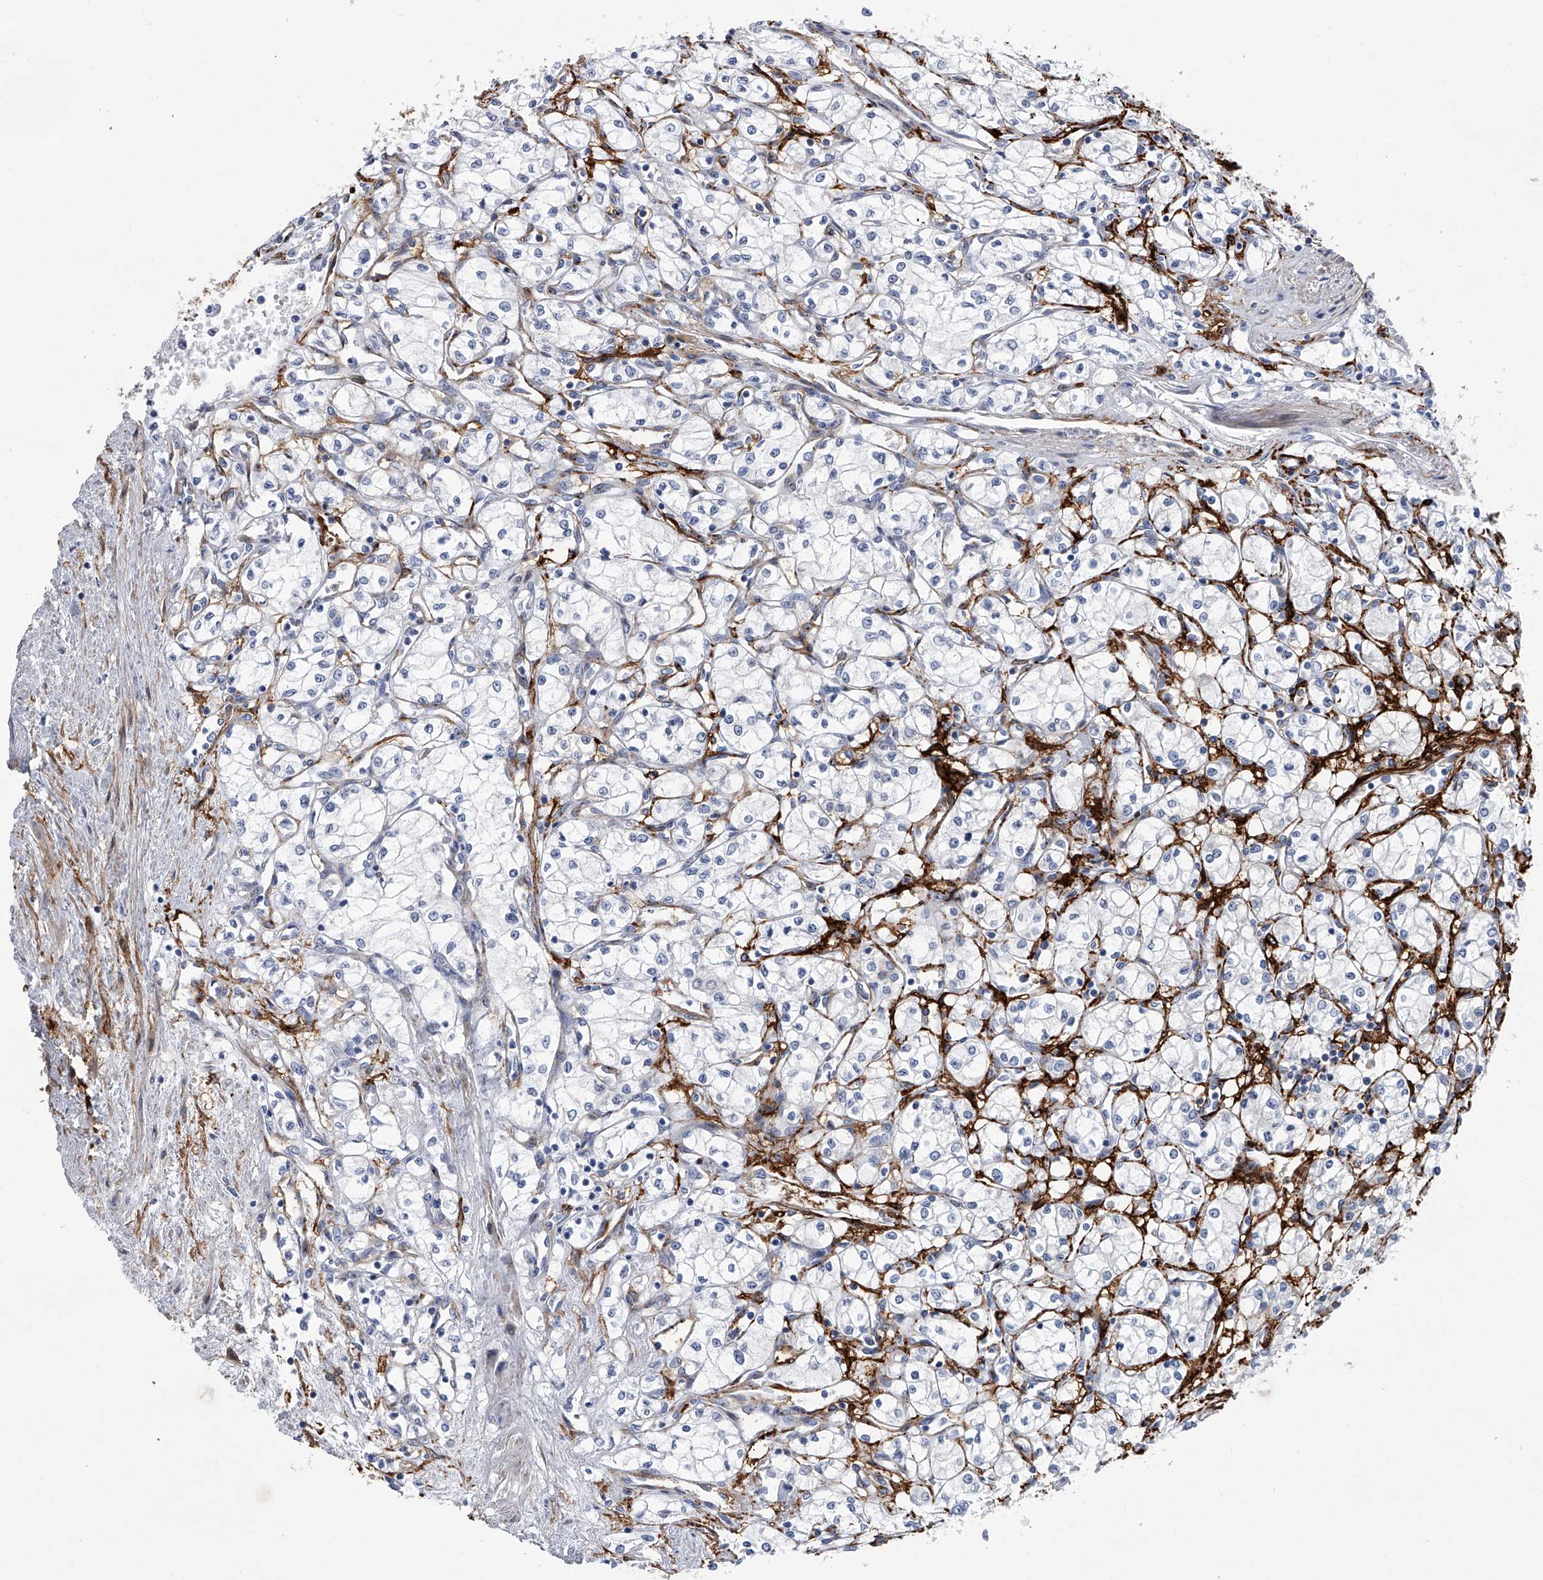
{"staining": {"intensity": "negative", "quantity": "none", "location": "none"}, "tissue": "renal cancer", "cell_type": "Tumor cells", "image_type": "cancer", "snomed": [{"axis": "morphology", "description": "Adenocarcinoma, NOS"}, {"axis": "topography", "description": "Kidney"}], "caption": "An IHC histopathology image of renal cancer (adenocarcinoma) is shown. There is no staining in tumor cells of renal cancer (adenocarcinoma). (Brightfield microscopy of DAB immunohistochemistry (IHC) at high magnification).", "gene": "ALG14", "patient": {"sex": "male", "age": 59}}